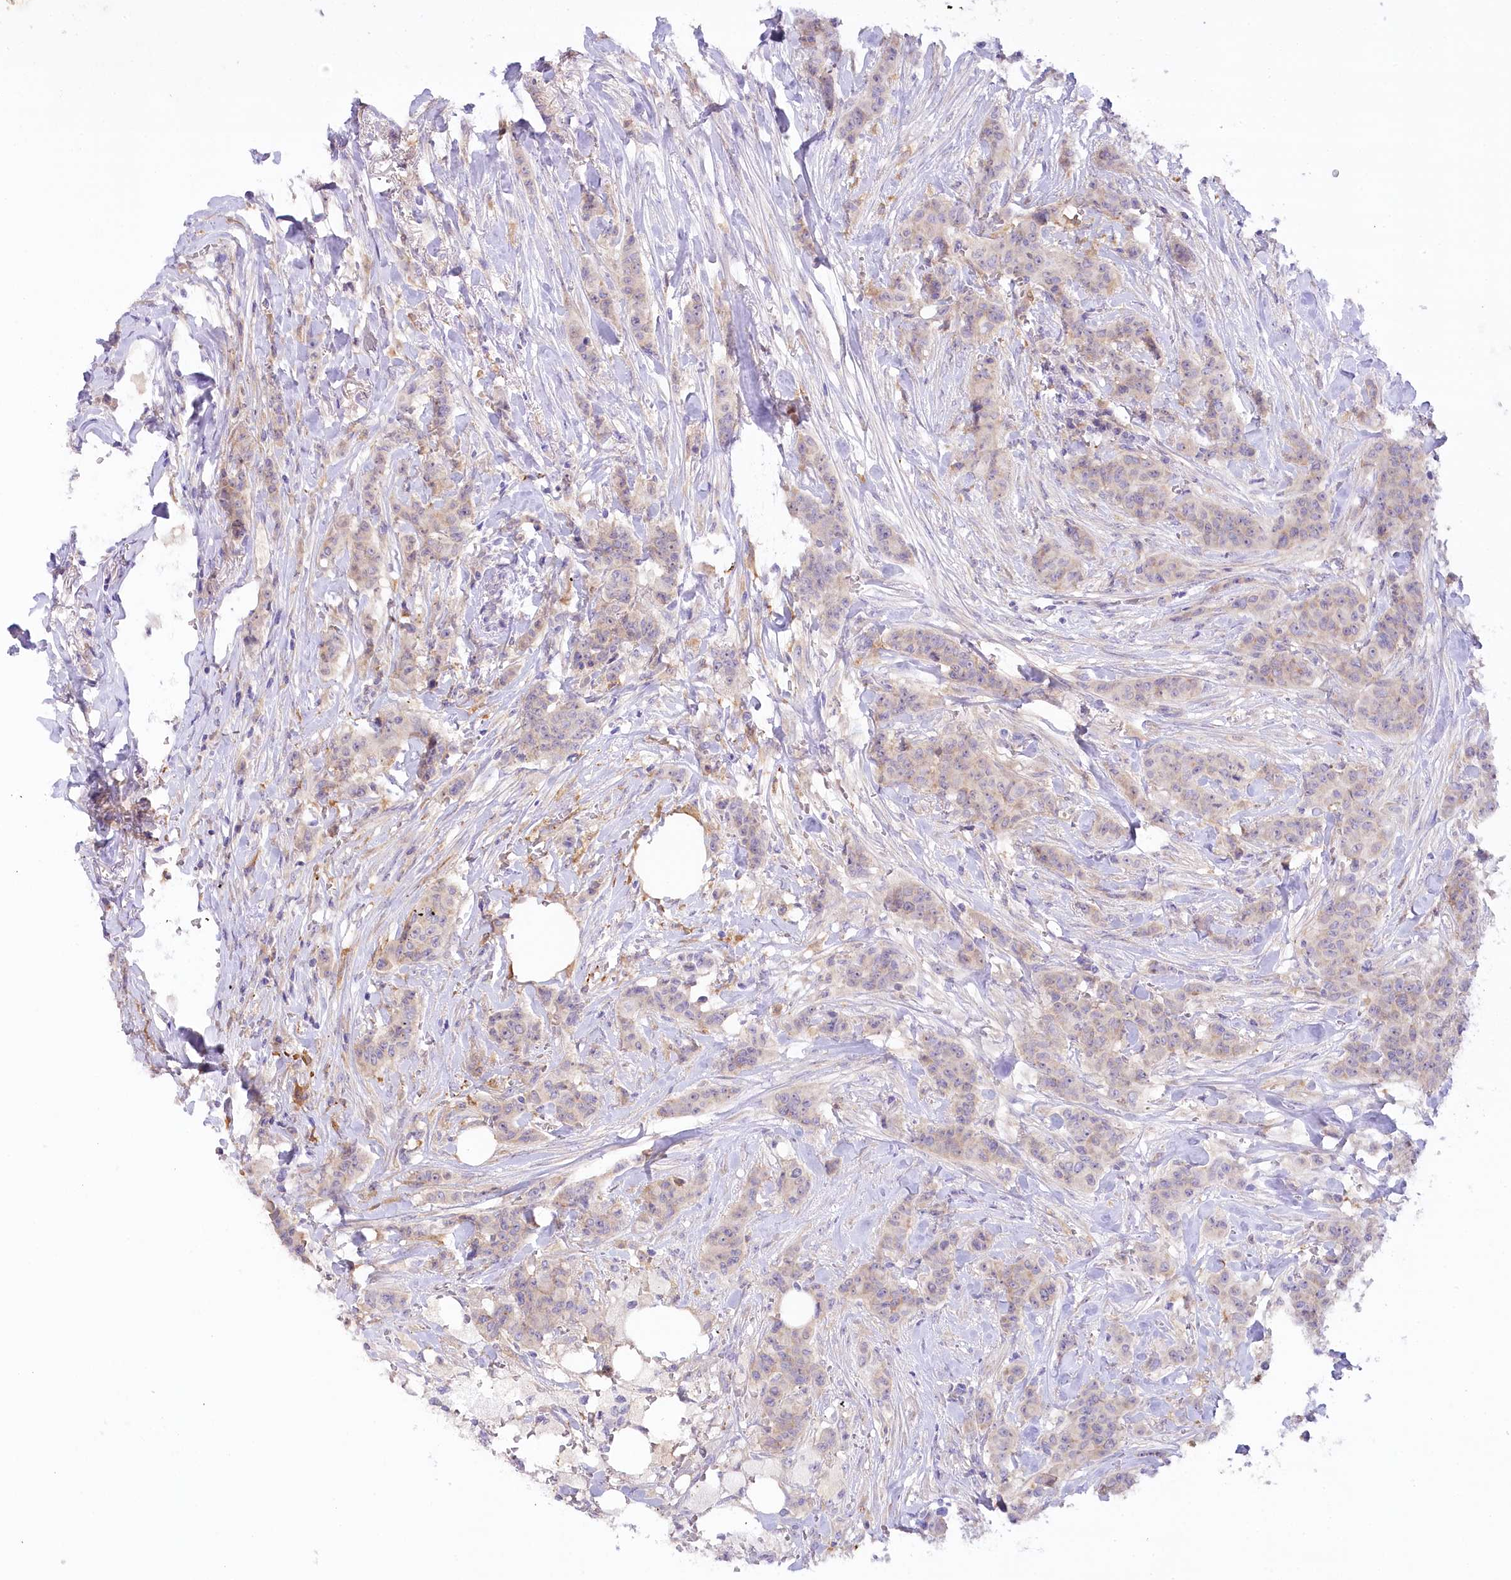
{"staining": {"intensity": "weak", "quantity": "25%-75%", "location": "cytoplasmic/membranous,nuclear"}, "tissue": "breast cancer", "cell_type": "Tumor cells", "image_type": "cancer", "snomed": [{"axis": "morphology", "description": "Duct carcinoma"}, {"axis": "topography", "description": "Breast"}], "caption": "Immunohistochemistry (IHC) histopathology image of breast infiltrating ductal carcinoma stained for a protein (brown), which displays low levels of weak cytoplasmic/membranous and nuclear positivity in about 25%-75% of tumor cells.", "gene": "MYOZ1", "patient": {"sex": "female", "age": 40}}